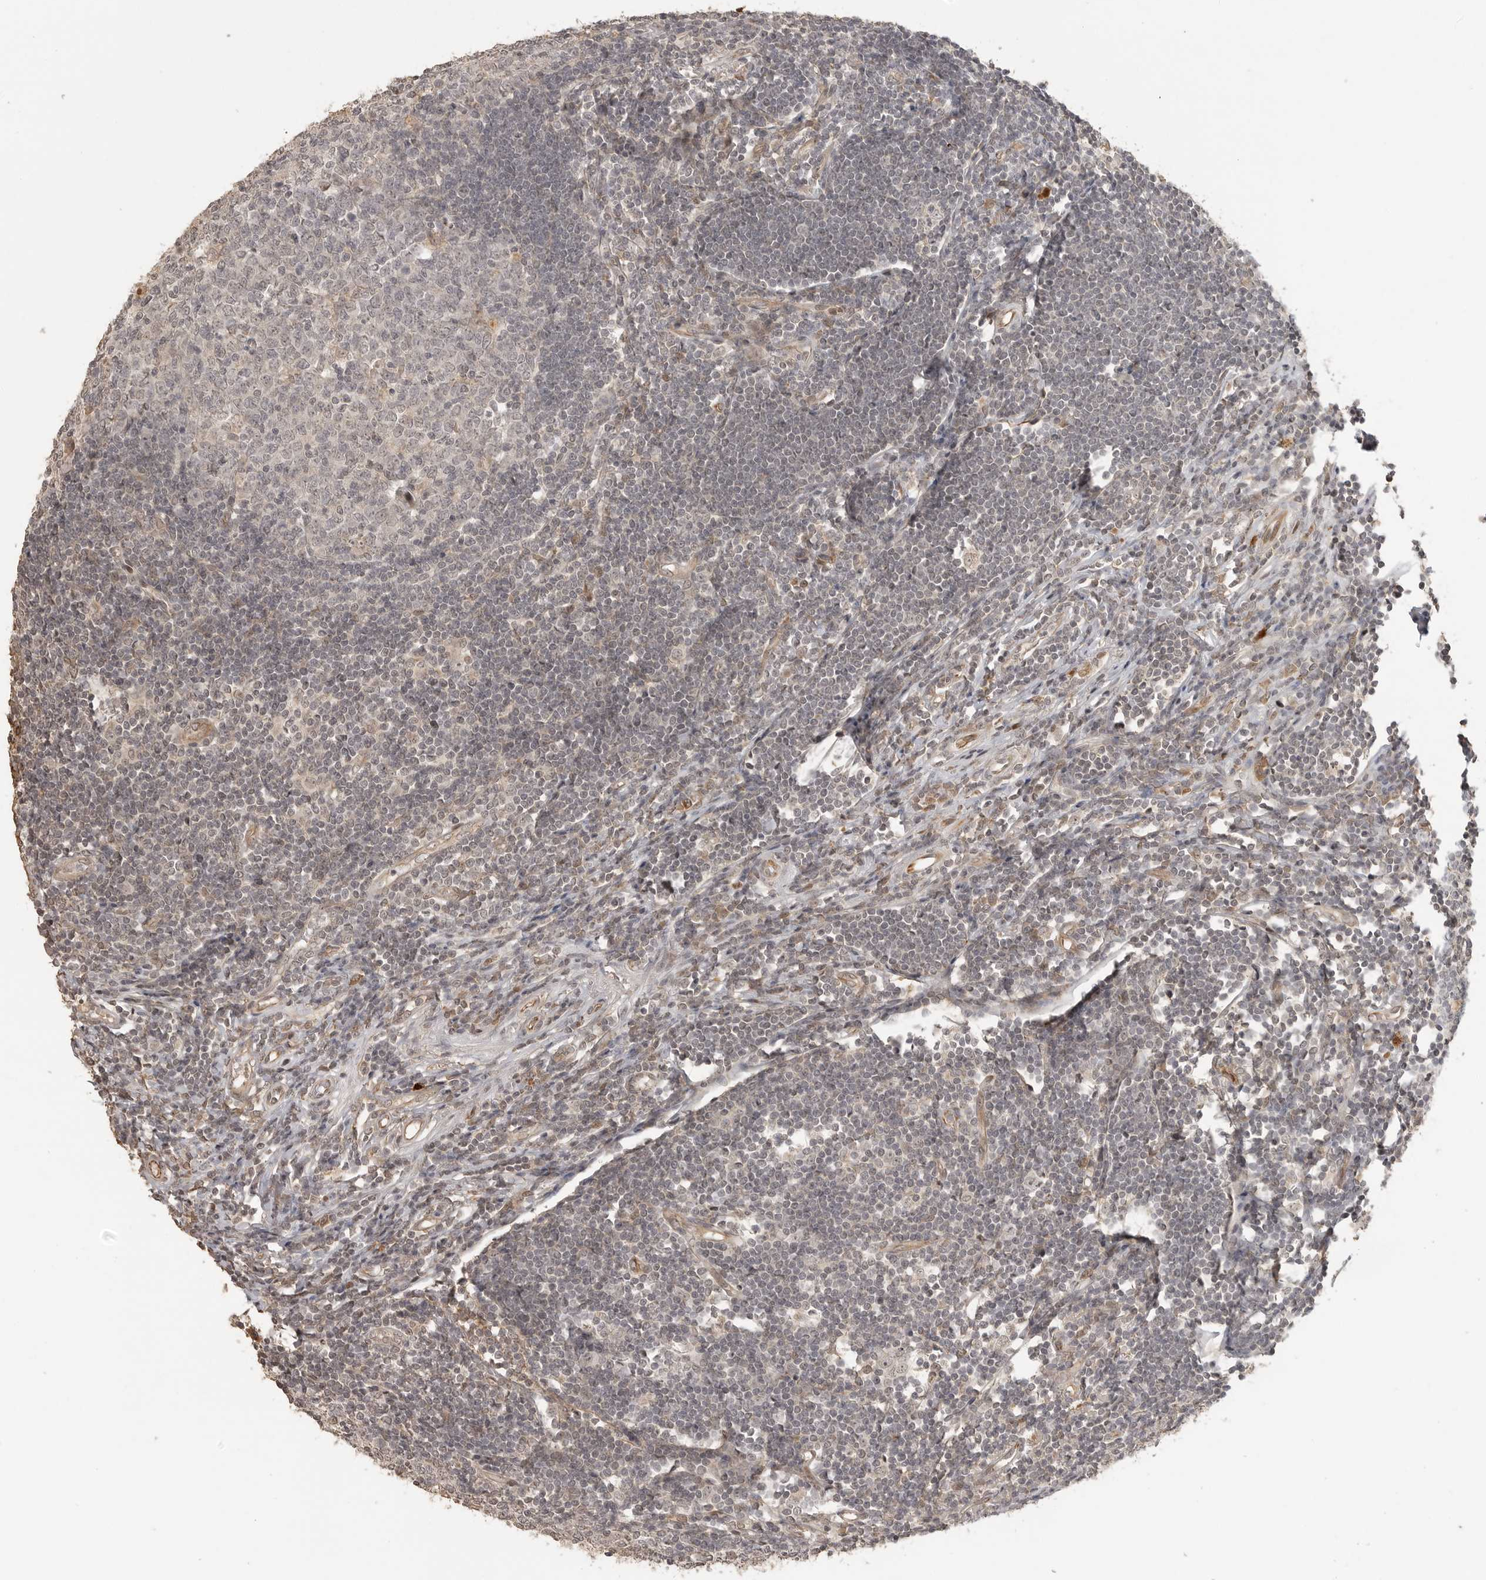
{"staining": {"intensity": "moderate", "quantity": ">75%", "location": "cytoplasmic/membranous"}, "tissue": "appendix", "cell_type": "Glandular cells", "image_type": "normal", "snomed": [{"axis": "morphology", "description": "Normal tissue, NOS"}, {"axis": "topography", "description": "Appendix"}], "caption": "Protein expression analysis of unremarkable appendix reveals moderate cytoplasmic/membranous expression in approximately >75% of glandular cells.", "gene": "SMG8", "patient": {"sex": "female", "age": 54}}